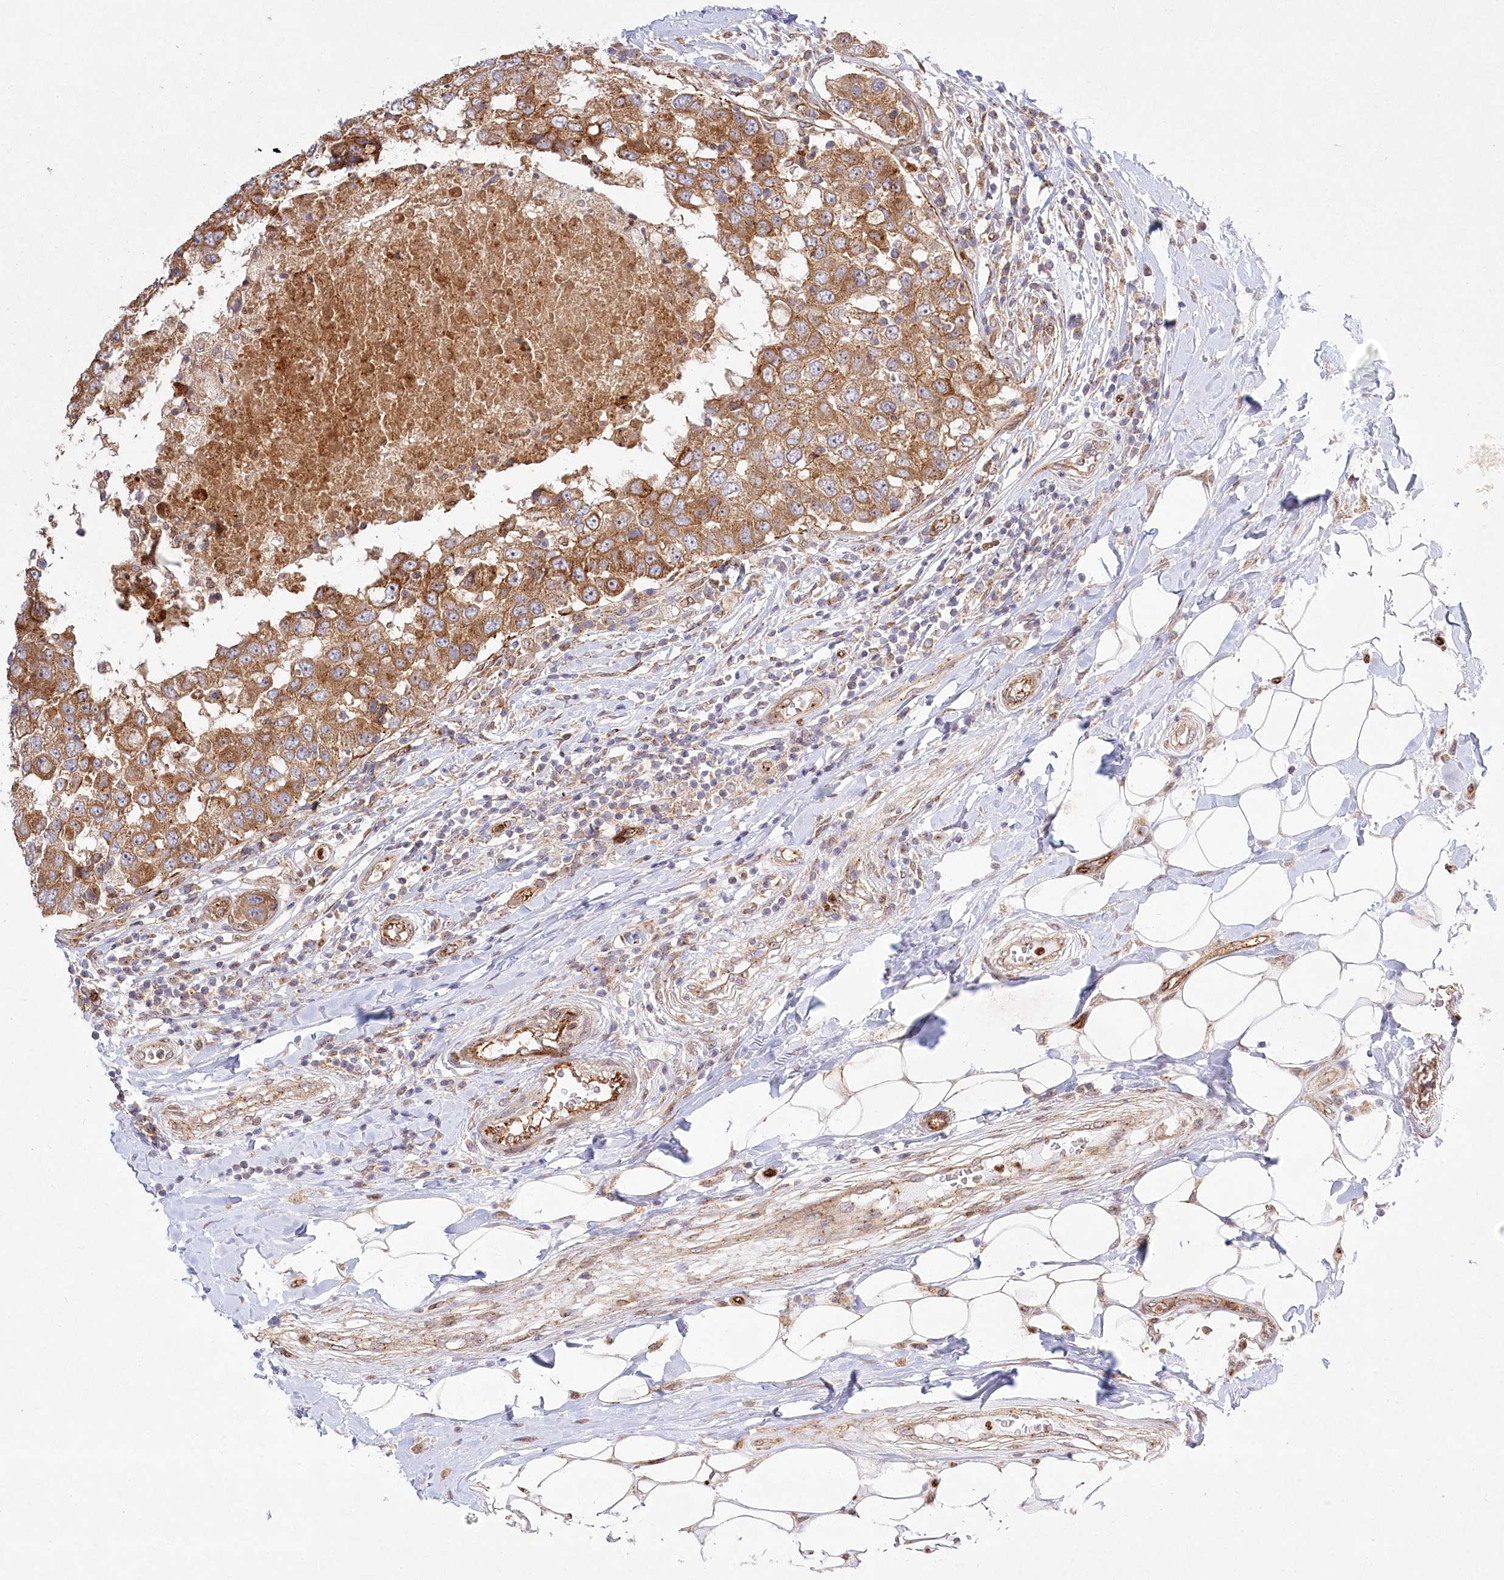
{"staining": {"intensity": "moderate", "quantity": ">75%", "location": "cytoplasmic/membranous"}, "tissue": "breast cancer", "cell_type": "Tumor cells", "image_type": "cancer", "snomed": [{"axis": "morphology", "description": "Duct carcinoma"}, {"axis": "topography", "description": "Breast"}], "caption": "Breast infiltrating ductal carcinoma stained with DAB (3,3'-diaminobenzidine) immunohistochemistry (IHC) exhibits medium levels of moderate cytoplasmic/membranous staining in approximately >75% of tumor cells.", "gene": "COMMD3", "patient": {"sex": "female", "age": 27}}